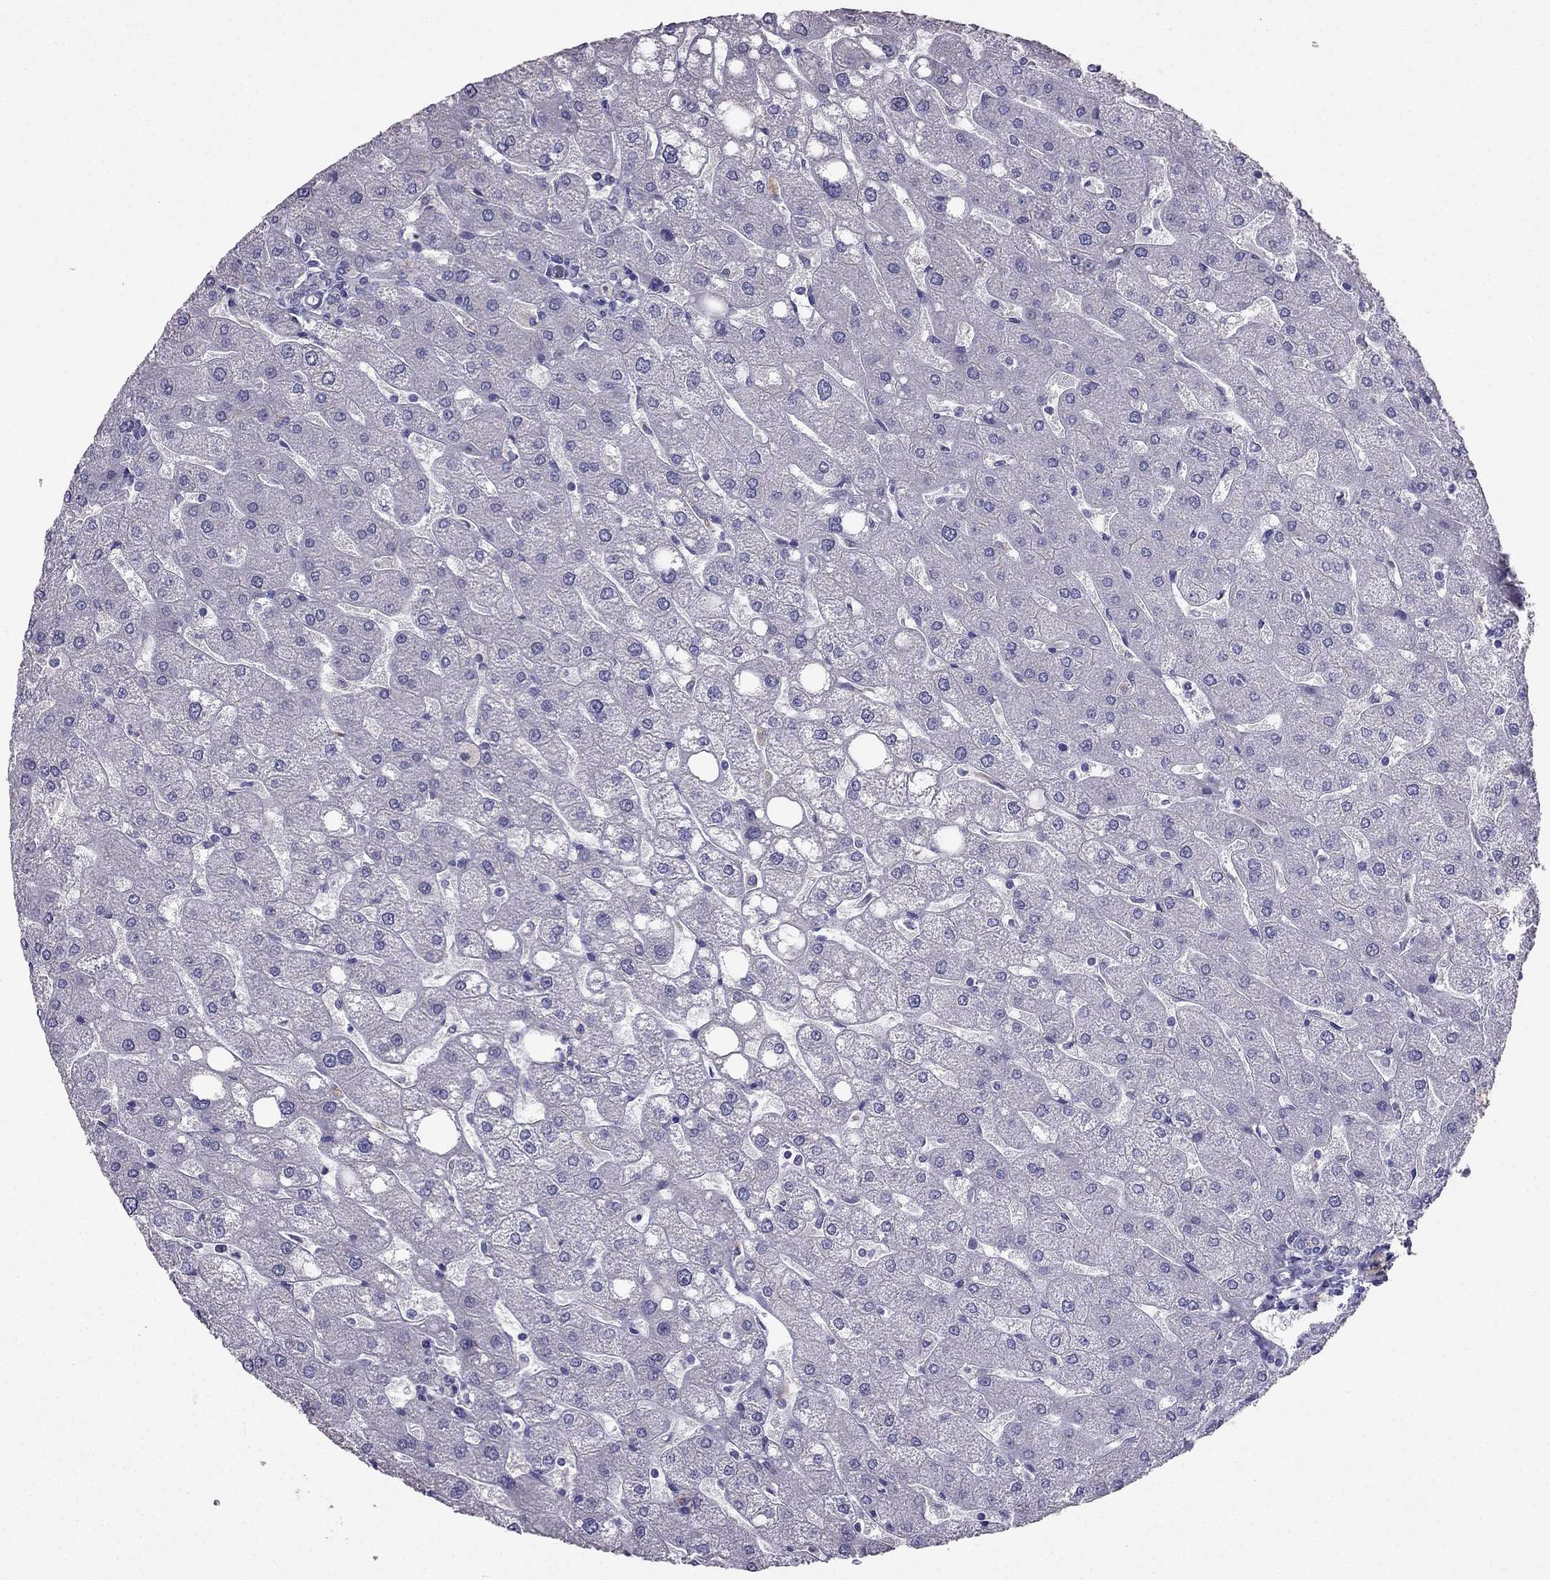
{"staining": {"intensity": "negative", "quantity": "none", "location": "none"}, "tissue": "liver", "cell_type": "Cholangiocytes", "image_type": "normal", "snomed": [{"axis": "morphology", "description": "Normal tissue, NOS"}, {"axis": "topography", "description": "Liver"}], "caption": "The histopathology image demonstrates no significant expression in cholangiocytes of liver.", "gene": "PTH", "patient": {"sex": "male", "age": 67}}